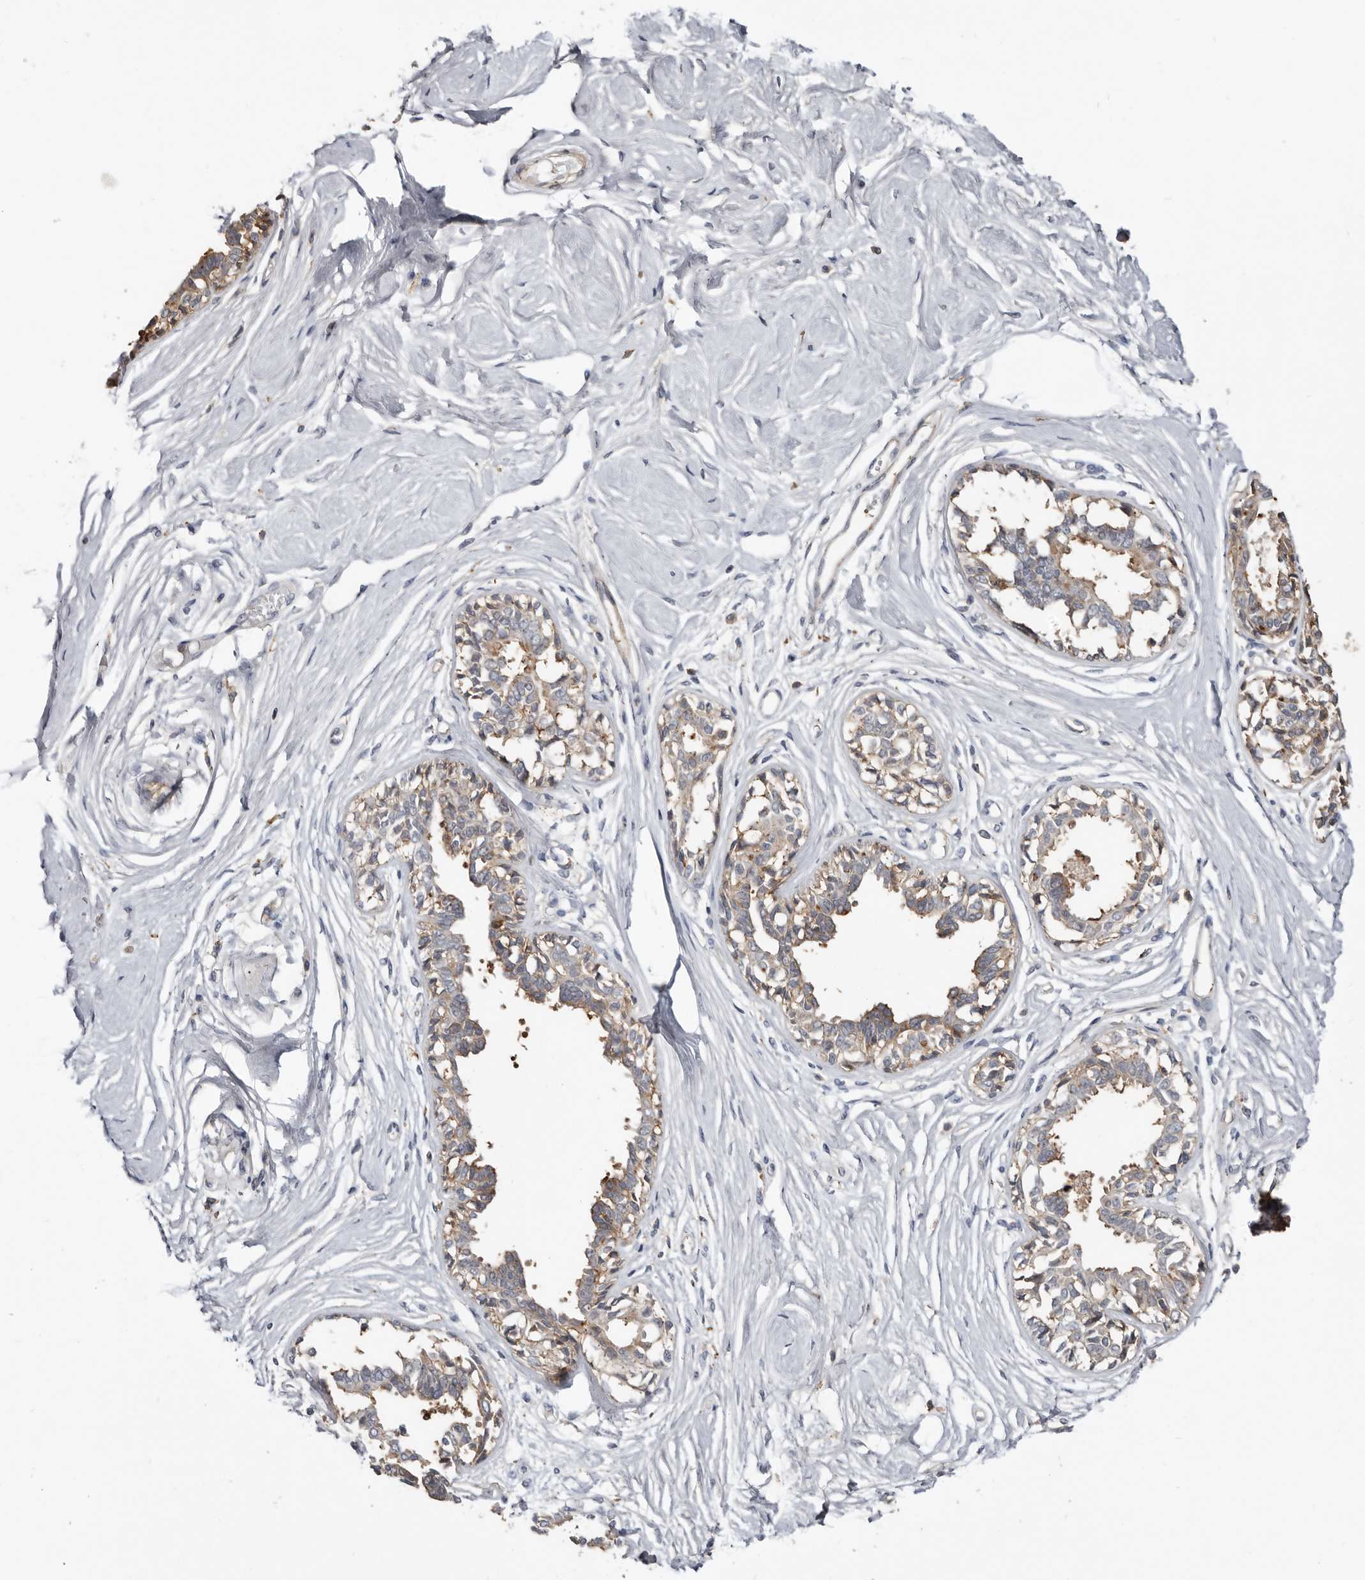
{"staining": {"intensity": "negative", "quantity": "none", "location": "none"}, "tissue": "breast", "cell_type": "Adipocytes", "image_type": "normal", "snomed": [{"axis": "morphology", "description": "Normal tissue, NOS"}, {"axis": "topography", "description": "Breast"}], "caption": "This is a micrograph of IHC staining of benign breast, which shows no expression in adipocytes. (Stains: DAB IHC with hematoxylin counter stain, Microscopy: brightfield microscopy at high magnification).", "gene": "KIF26B", "patient": {"sex": "female", "age": 45}}